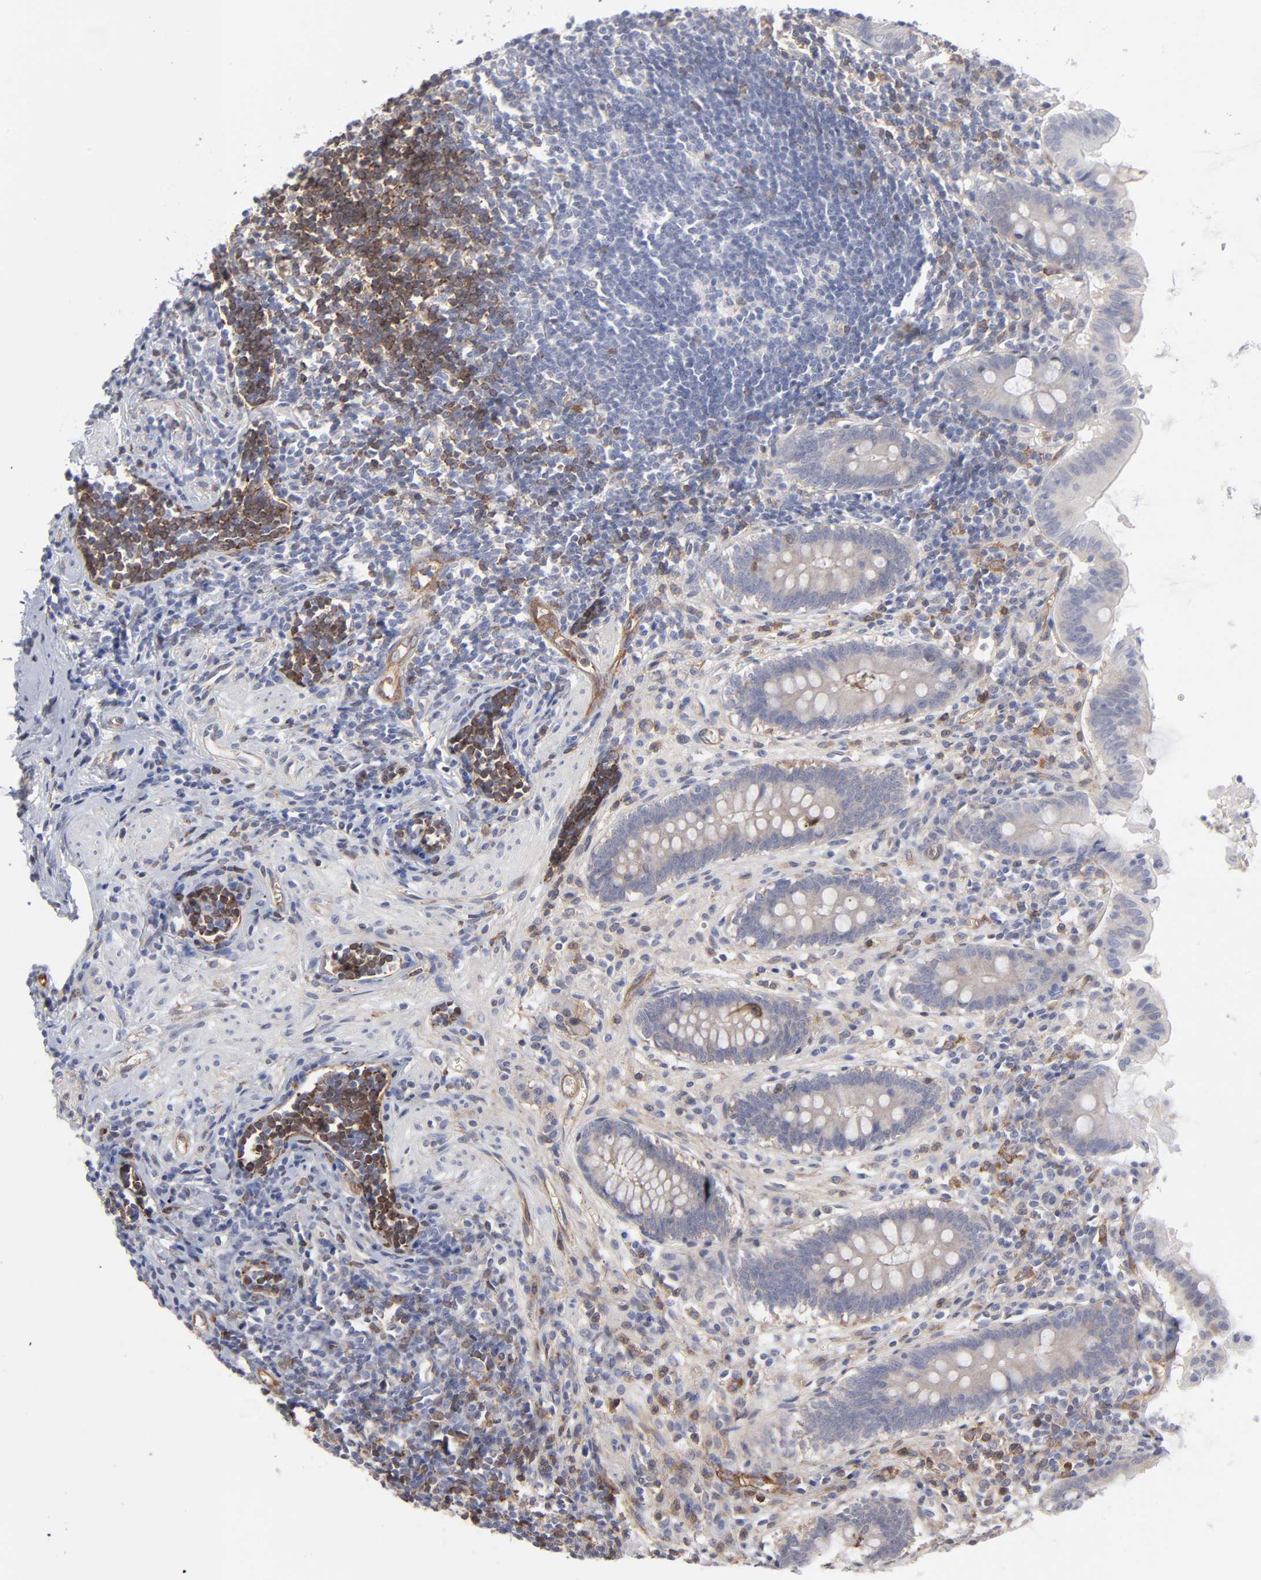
{"staining": {"intensity": "weak", "quantity": ">75%", "location": "cytoplasmic/membranous"}, "tissue": "appendix", "cell_type": "Glandular cells", "image_type": "normal", "snomed": [{"axis": "morphology", "description": "Normal tissue, NOS"}, {"axis": "topography", "description": "Appendix"}], "caption": "Protein staining of benign appendix exhibits weak cytoplasmic/membranous positivity in about >75% of glandular cells.", "gene": "PXN", "patient": {"sex": "female", "age": 50}}